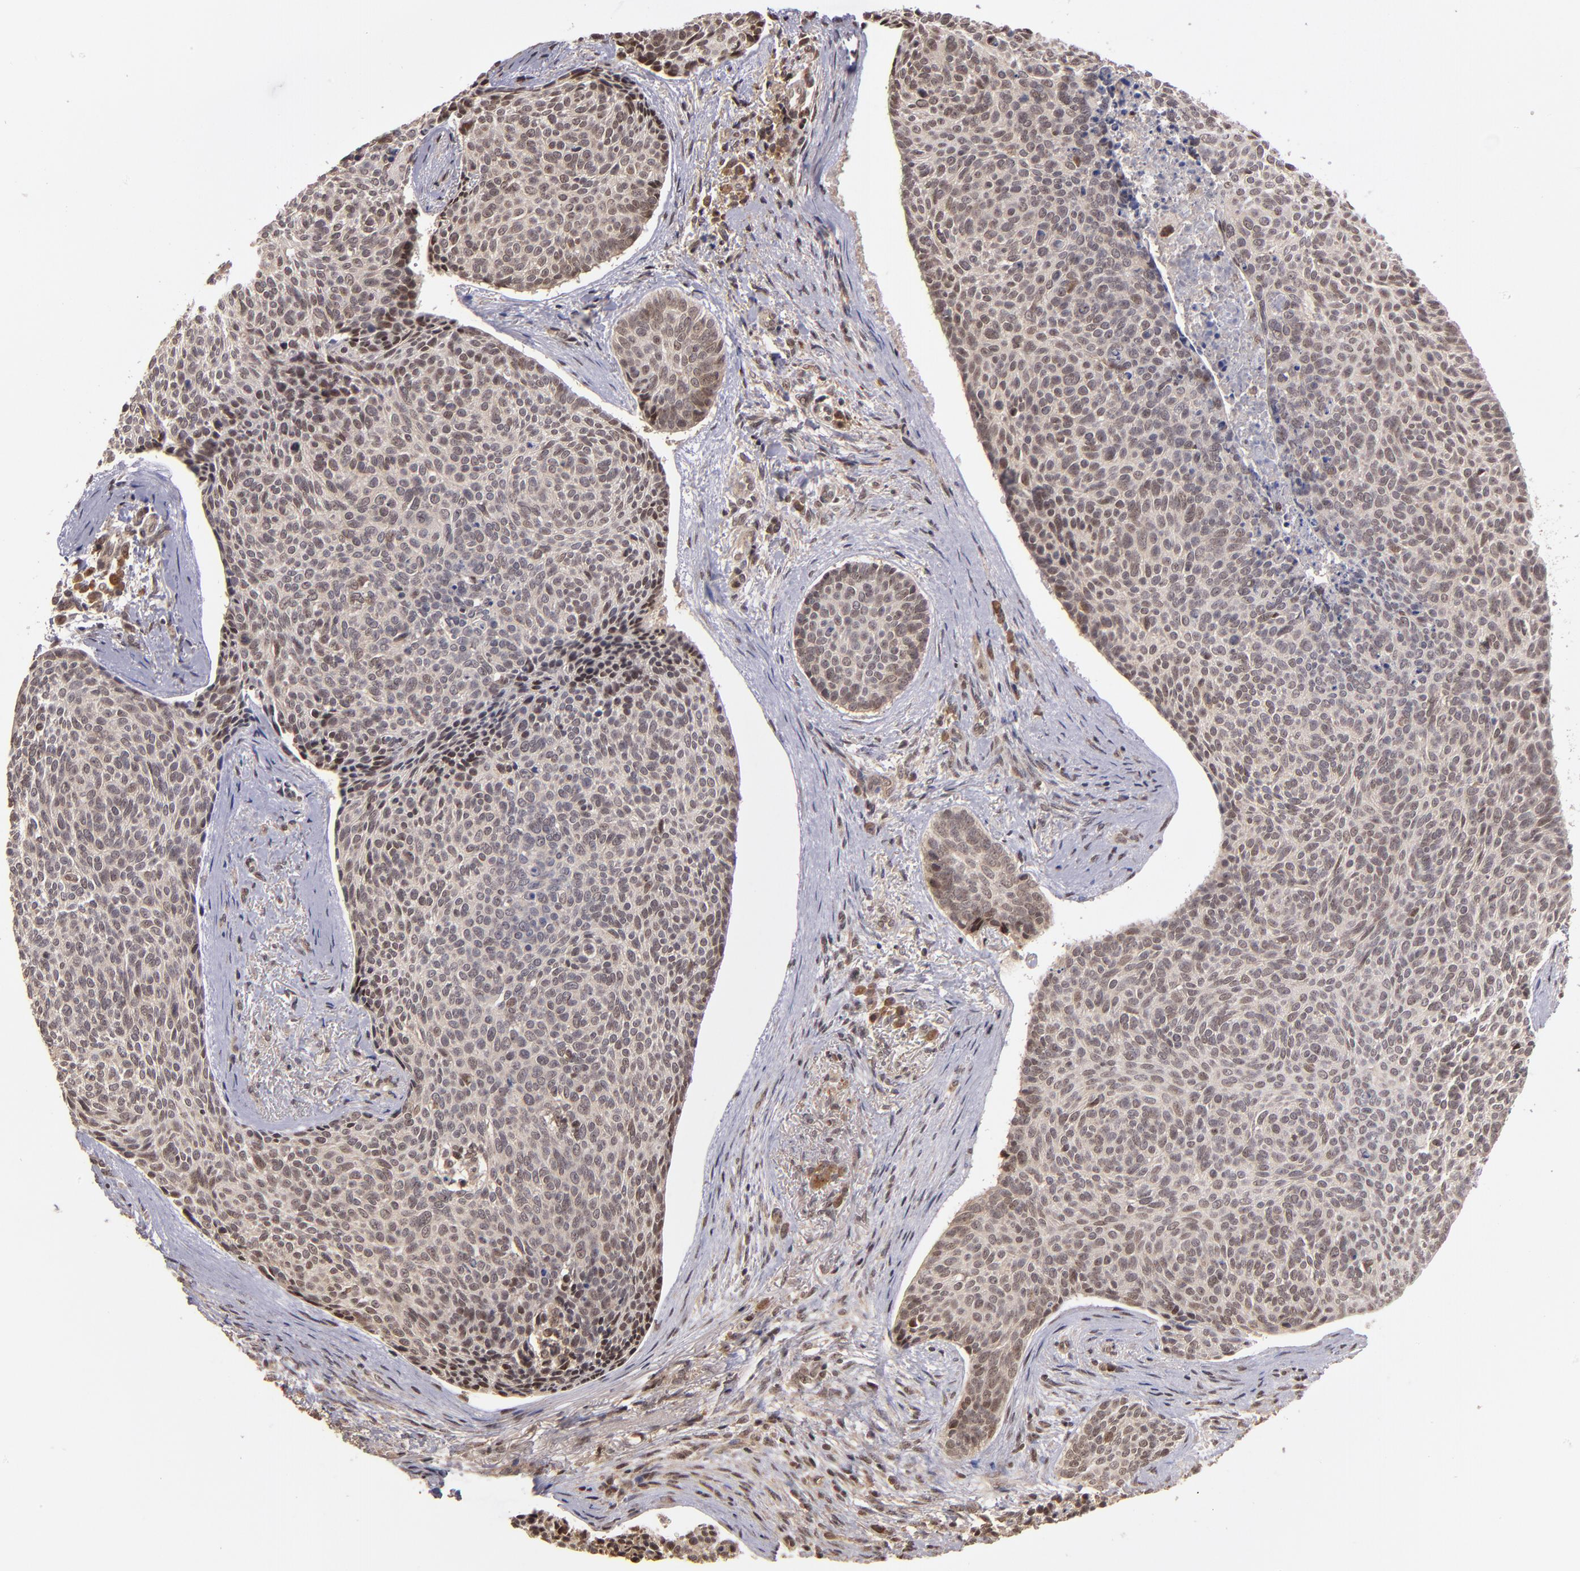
{"staining": {"intensity": "moderate", "quantity": "25%-75%", "location": "nuclear"}, "tissue": "skin cancer", "cell_type": "Tumor cells", "image_type": "cancer", "snomed": [{"axis": "morphology", "description": "Normal tissue, NOS"}, {"axis": "morphology", "description": "Basal cell carcinoma"}, {"axis": "topography", "description": "Skin"}], "caption": "Skin cancer was stained to show a protein in brown. There is medium levels of moderate nuclear expression in about 25%-75% of tumor cells.", "gene": "ABHD12B", "patient": {"sex": "female", "age": 57}}